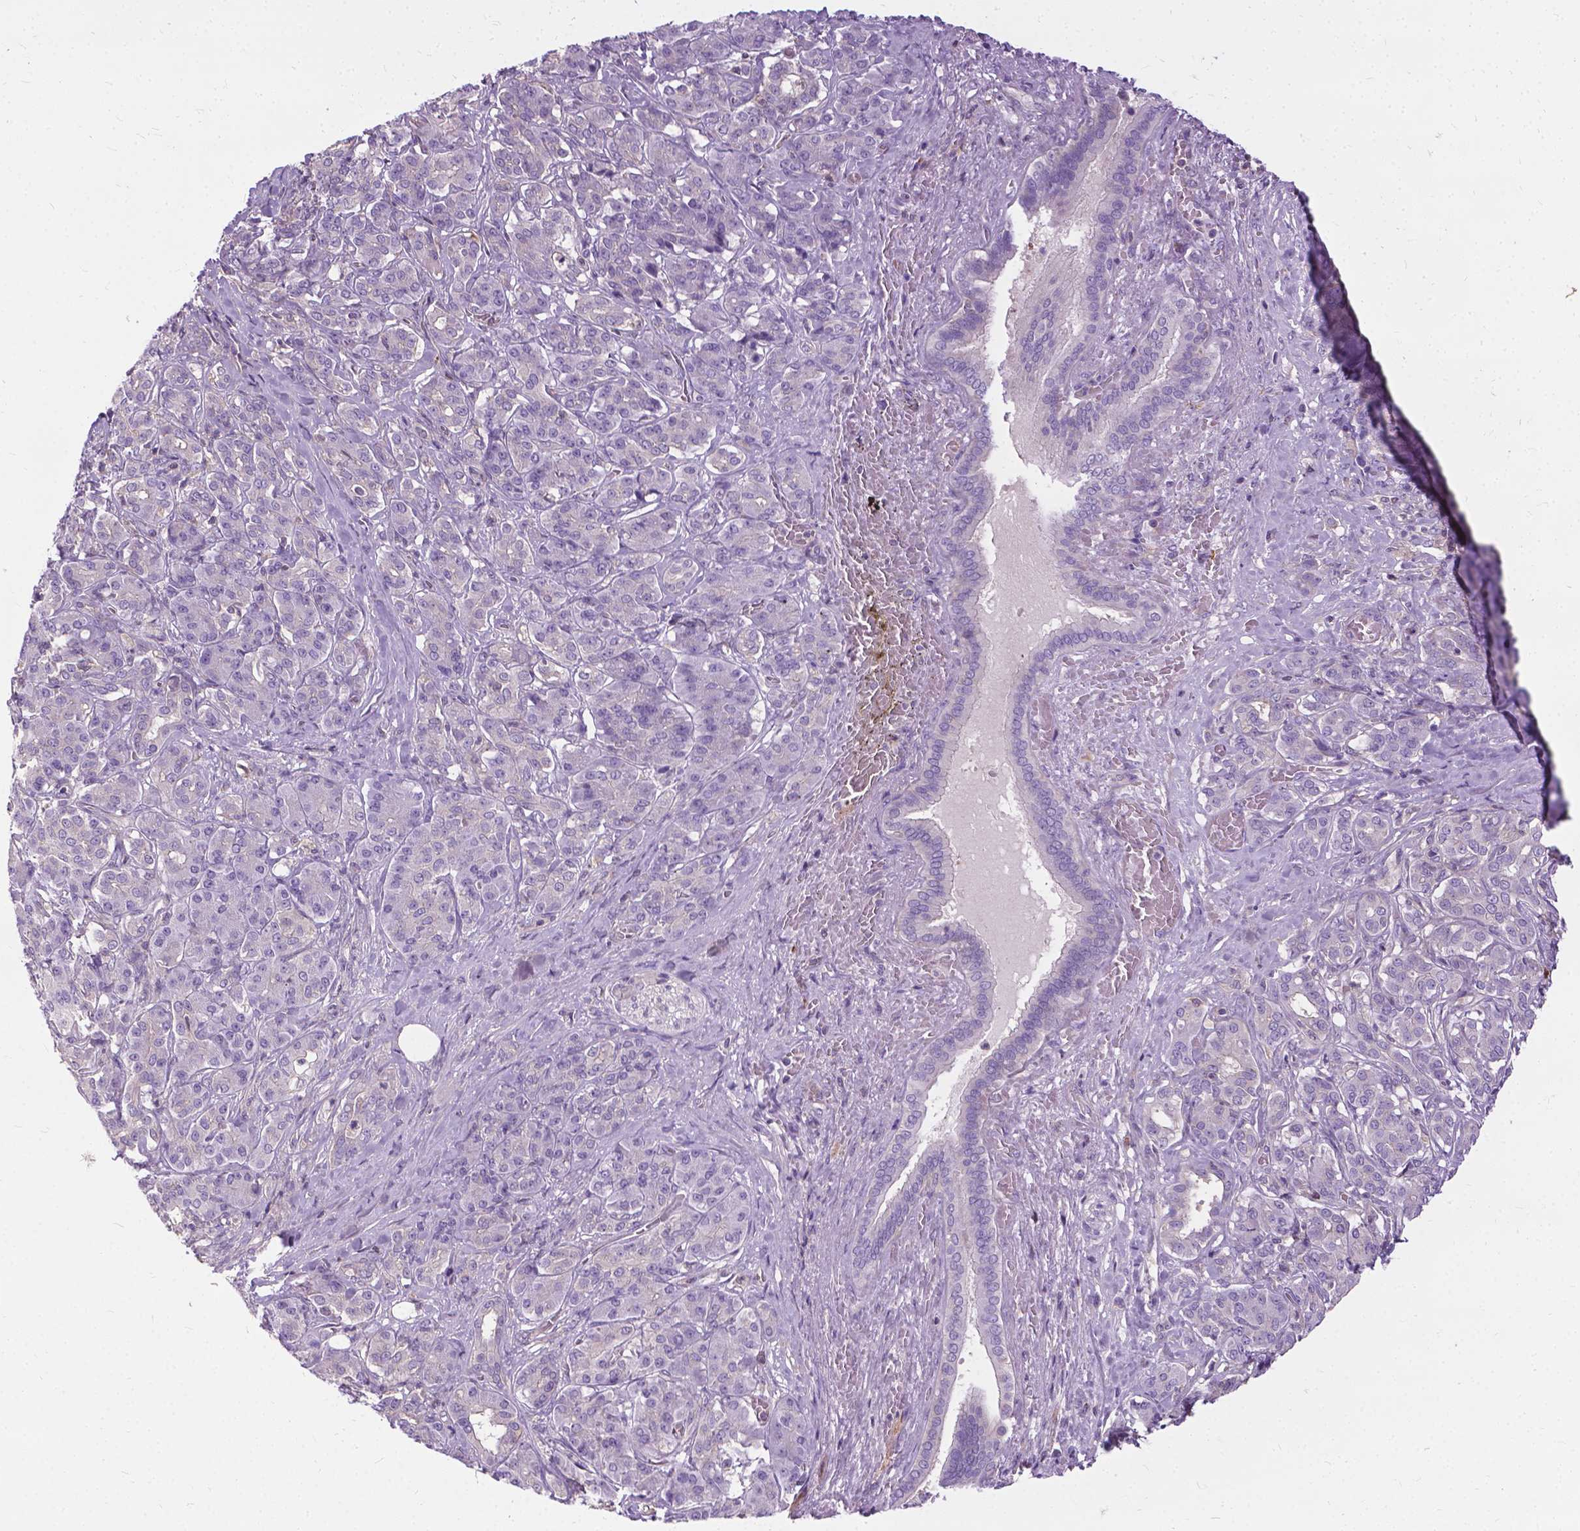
{"staining": {"intensity": "negative", "quantity": "none", "location": "none"}, "tissue": "pancreatic cancer", "cell_type": "Tumor cells", "image_type": "cancer", "snomed": [{"axis": "morphology", "description": "Normal tissue, NOS"}, {"axis": "morphology", "description": "Inflammation, NOS"}, {"axis": "morphology", "description": "Adenocarcinoma, NOS"}, {"axis": "topography", "description": "Pancreas"}], "caption": "Protein analysis of pancreatic cancer exhibits no significant expression in tumor cells.", "gene": "JAK3", "patient": {"sex": "male", "age": 57}}